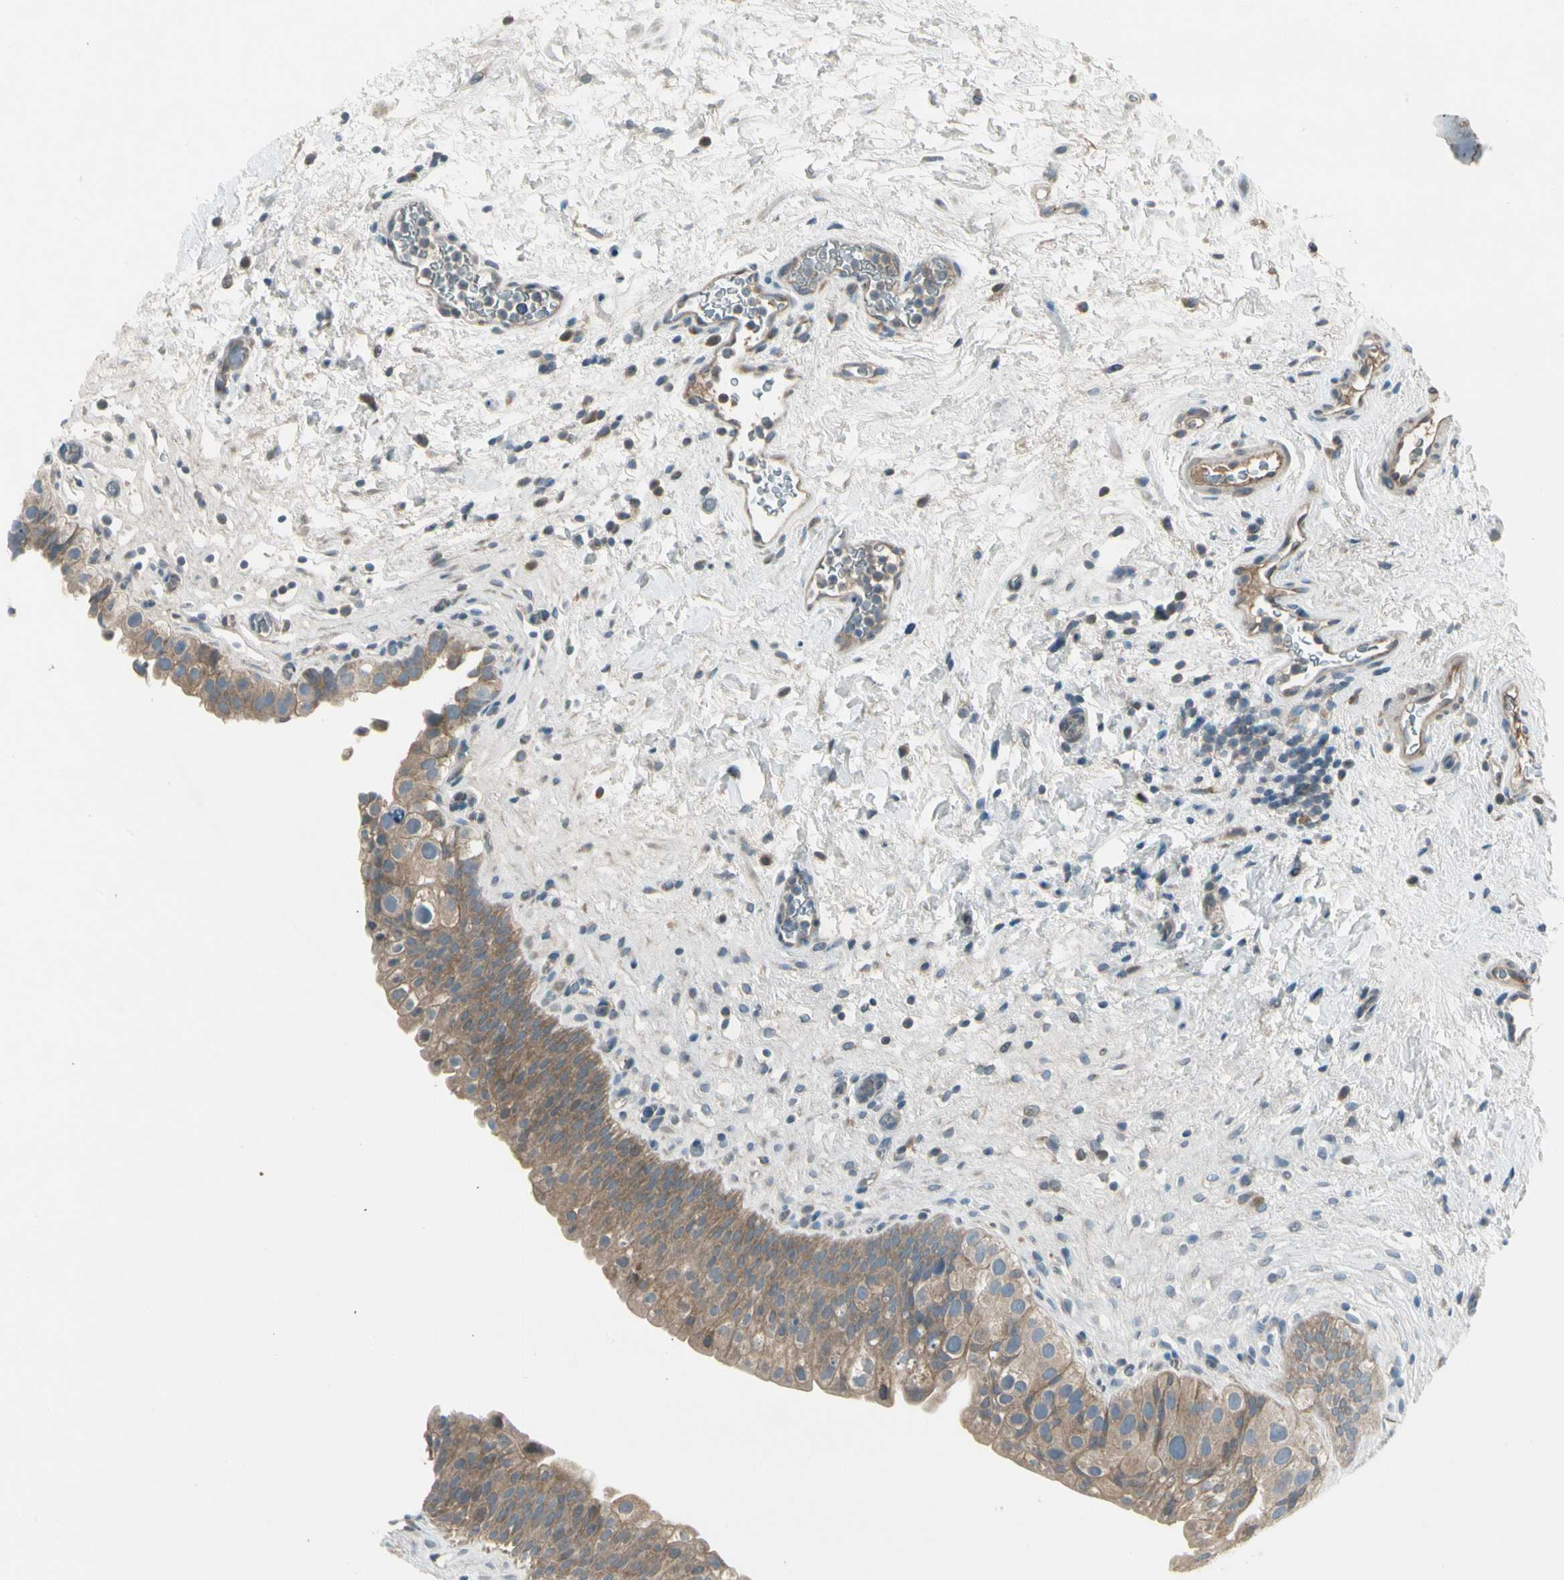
{"staining": {"intensity": "weak", "quantity": ">75%", "location": "cytoplasmic/membranous"}, "tissue": "urinary bladder", "cell_type": "Urothelial cells", "image_type": "normal", "snomed": [{"axis": "morphology", "description": "Normal tissue, NOS"}, {"axis": "topography", "description": "Urinary bladder"}], "caption": "The histopathology image displays immunohistochemical staining of normal urinary bladder. There is weak cytoplasmic/membranous expression is present in about >75% of urothelial cells.", "gene": "PANK2", "patient": {"sex": "female", "age": 64}}